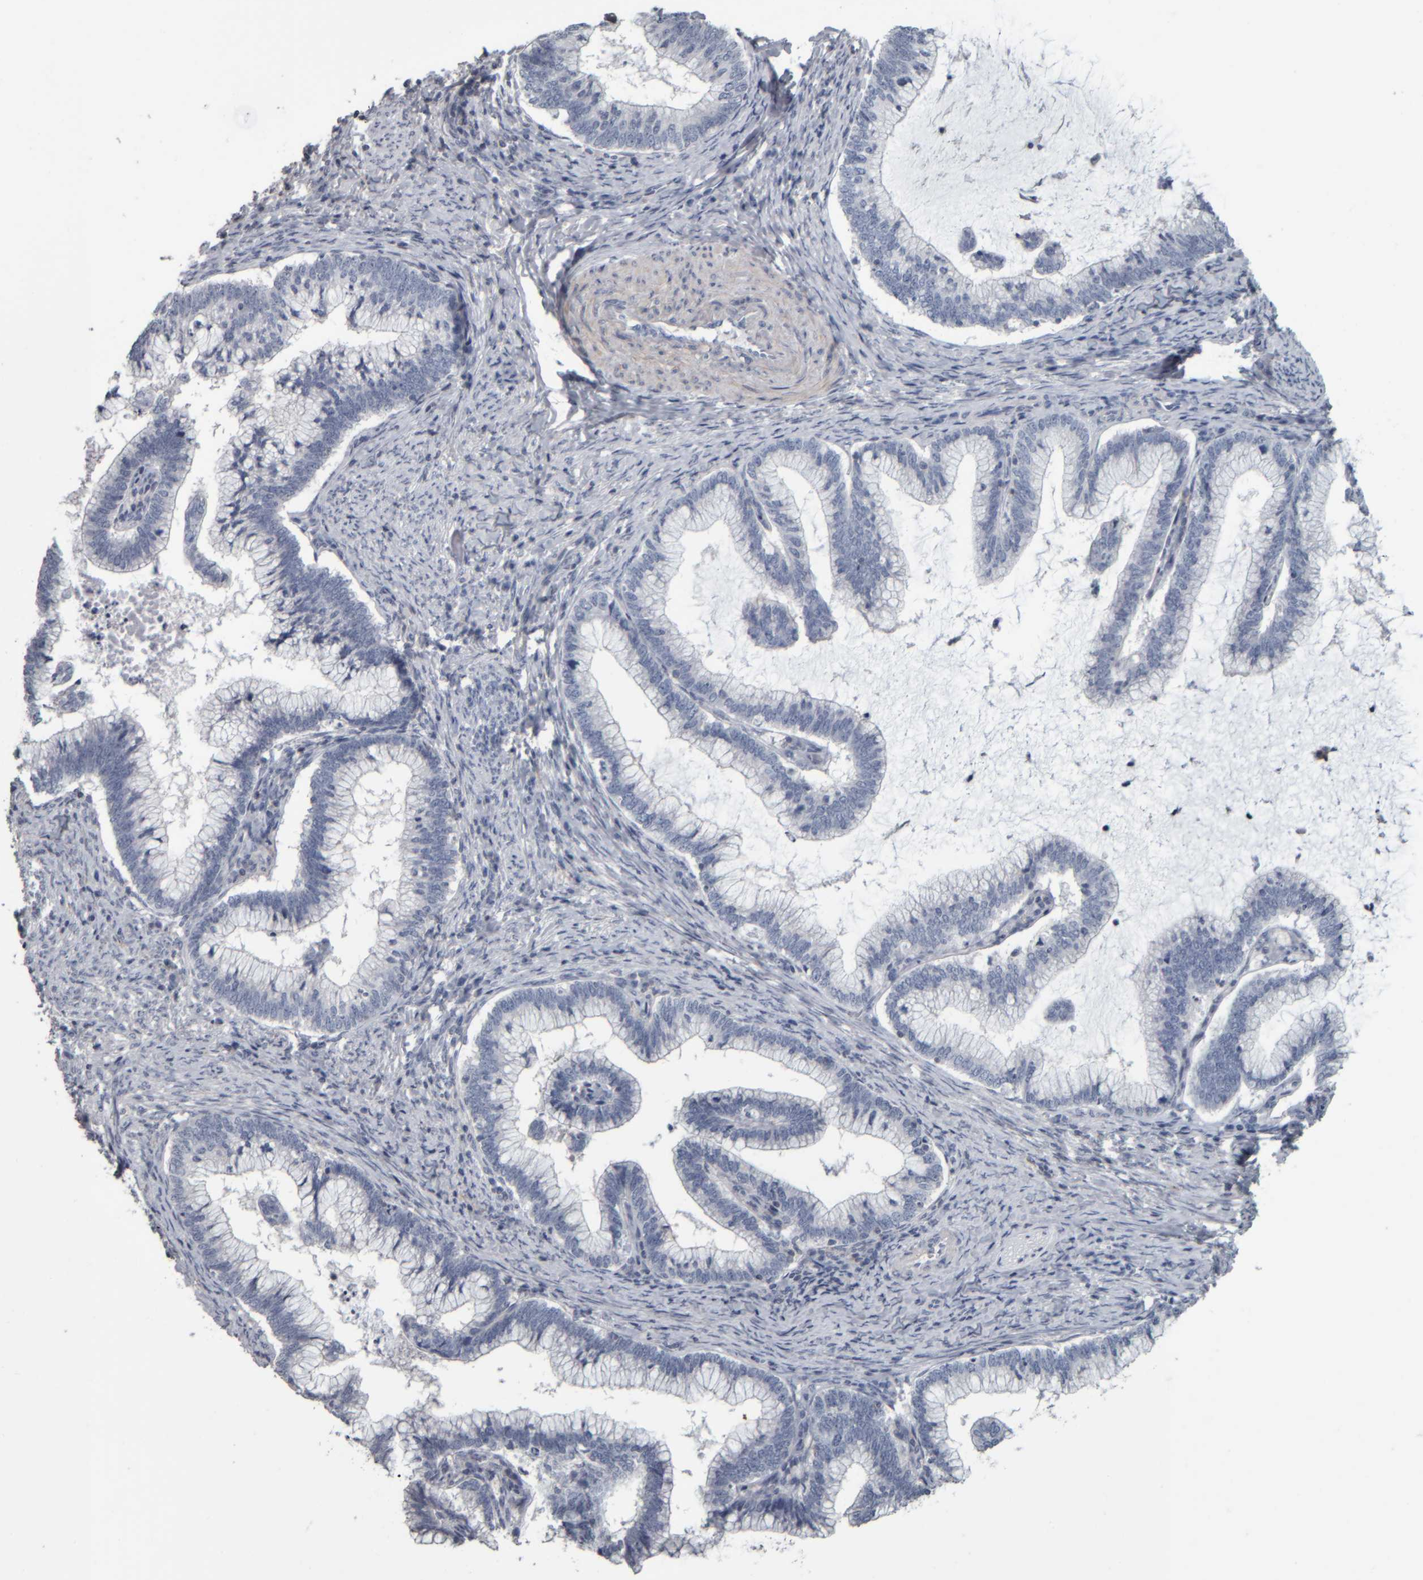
{"staining": {"intensity": "negative", "quantity": "none", "location": "none"}, "tissue": "cervical cancer", "cell_type": "Tumor cells", "image_type": "cancer", "snomed": [{"axis": "morphology", "description": "Adenocarcinoma, NOS"}, {"axis": "topography", "description": "Cervix"}], "caption": "DAB immunohistochemical staining of adenocarcinoma (cervical) shows no significant positivity in tumor cells.", "gene": "CAVIN4", "patient": {"sex": "female", "age": 36}}